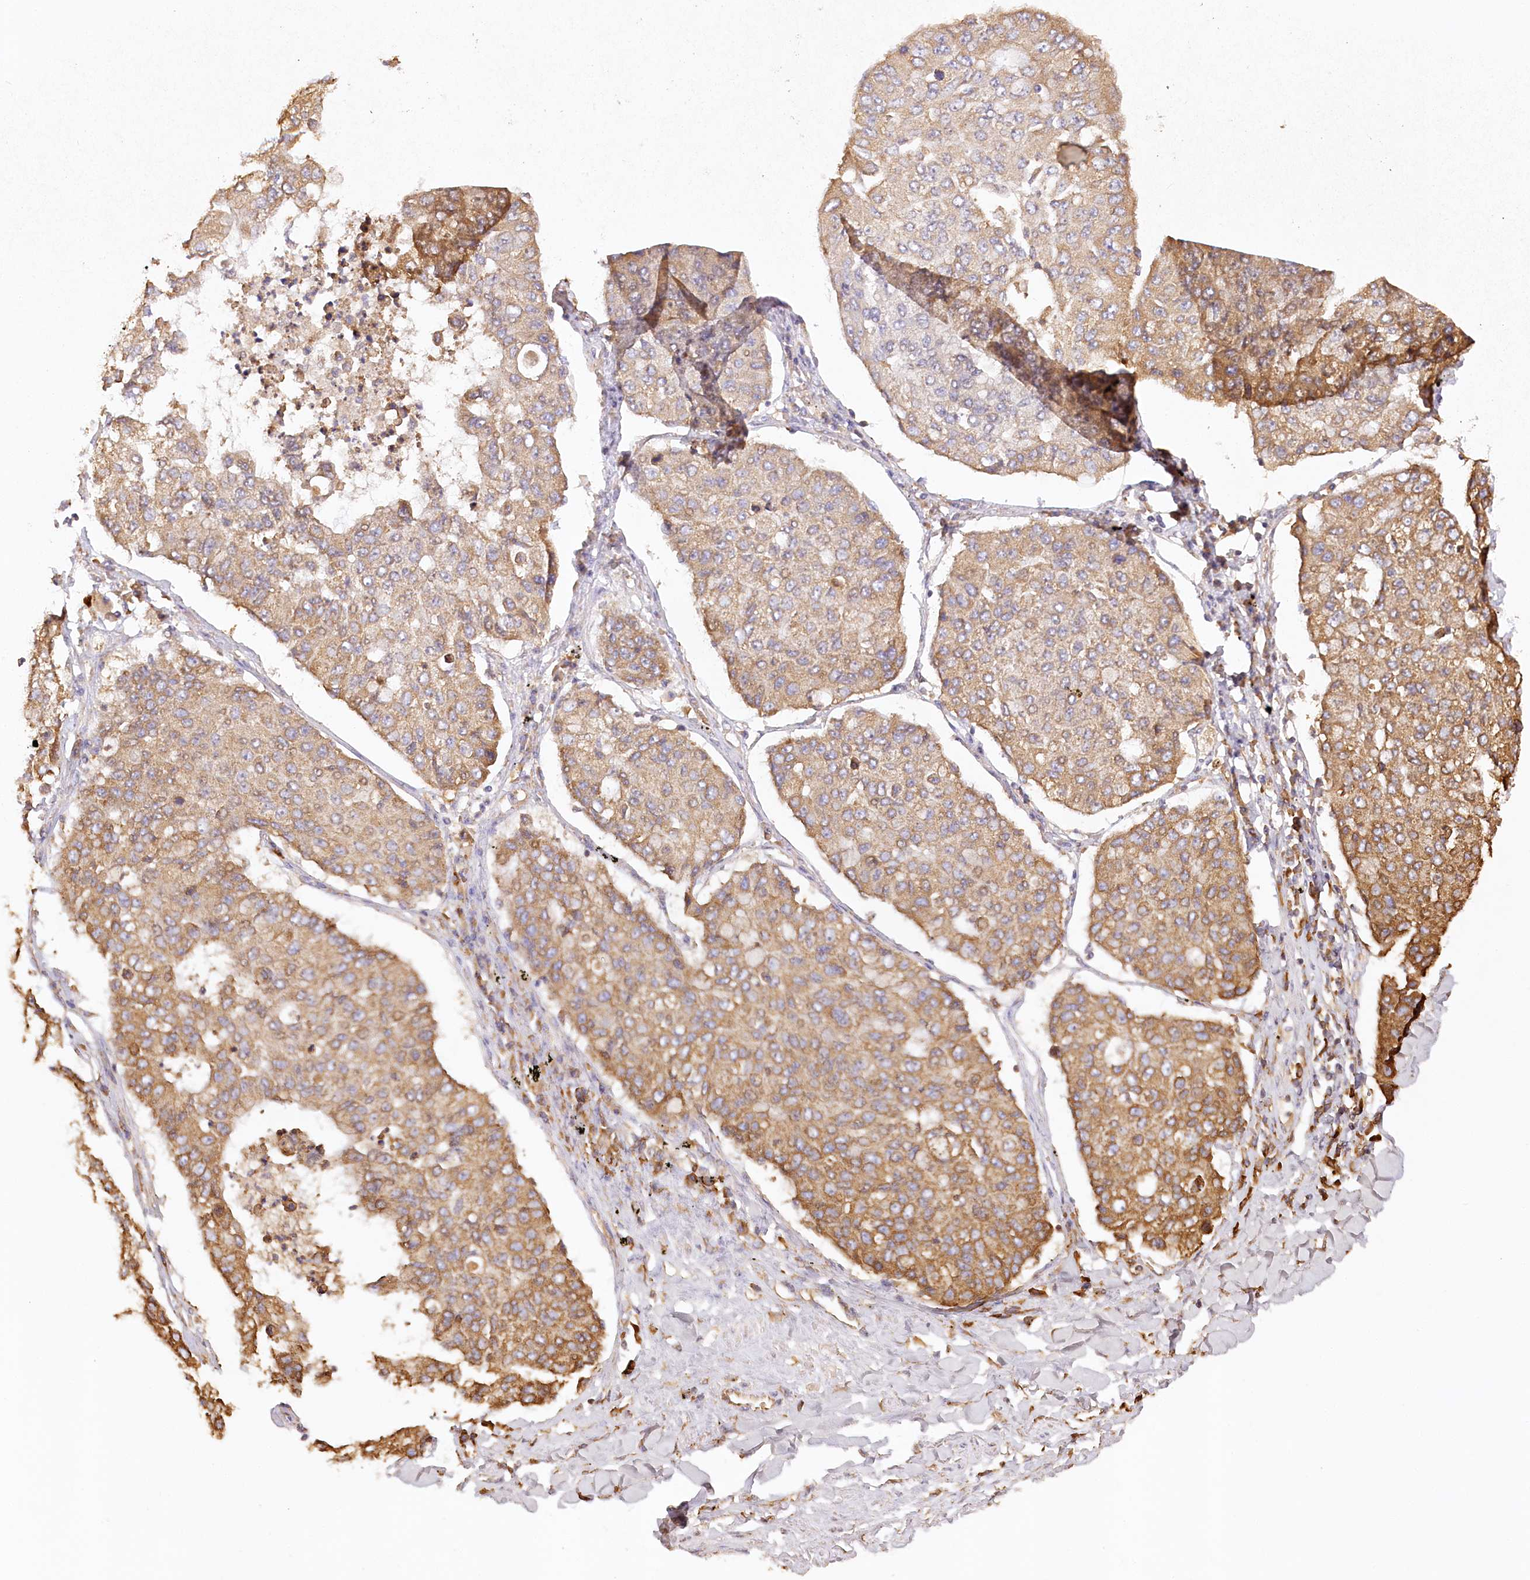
{"staining": {"intensity": "moderate", "quantity": ">75%", "location": "cytoplasmic/membranous"}, "tissue": "lung cancer", "cell_type": "Tumor cells", "image_type": "cancer", "snomed": [{"axis": "morphology", "description": "Squamous cell carcinoma, NOS"}, {"axis": "topography", "description": "Lung"}], "caption": "Protein expression analysis of human lung cancer reveals moderate cytoplasmic/membranous positivity in approximately >75% of tumor cells.", "gene": "ACAP2", "patient": {"sex": "male", "age": 74}}